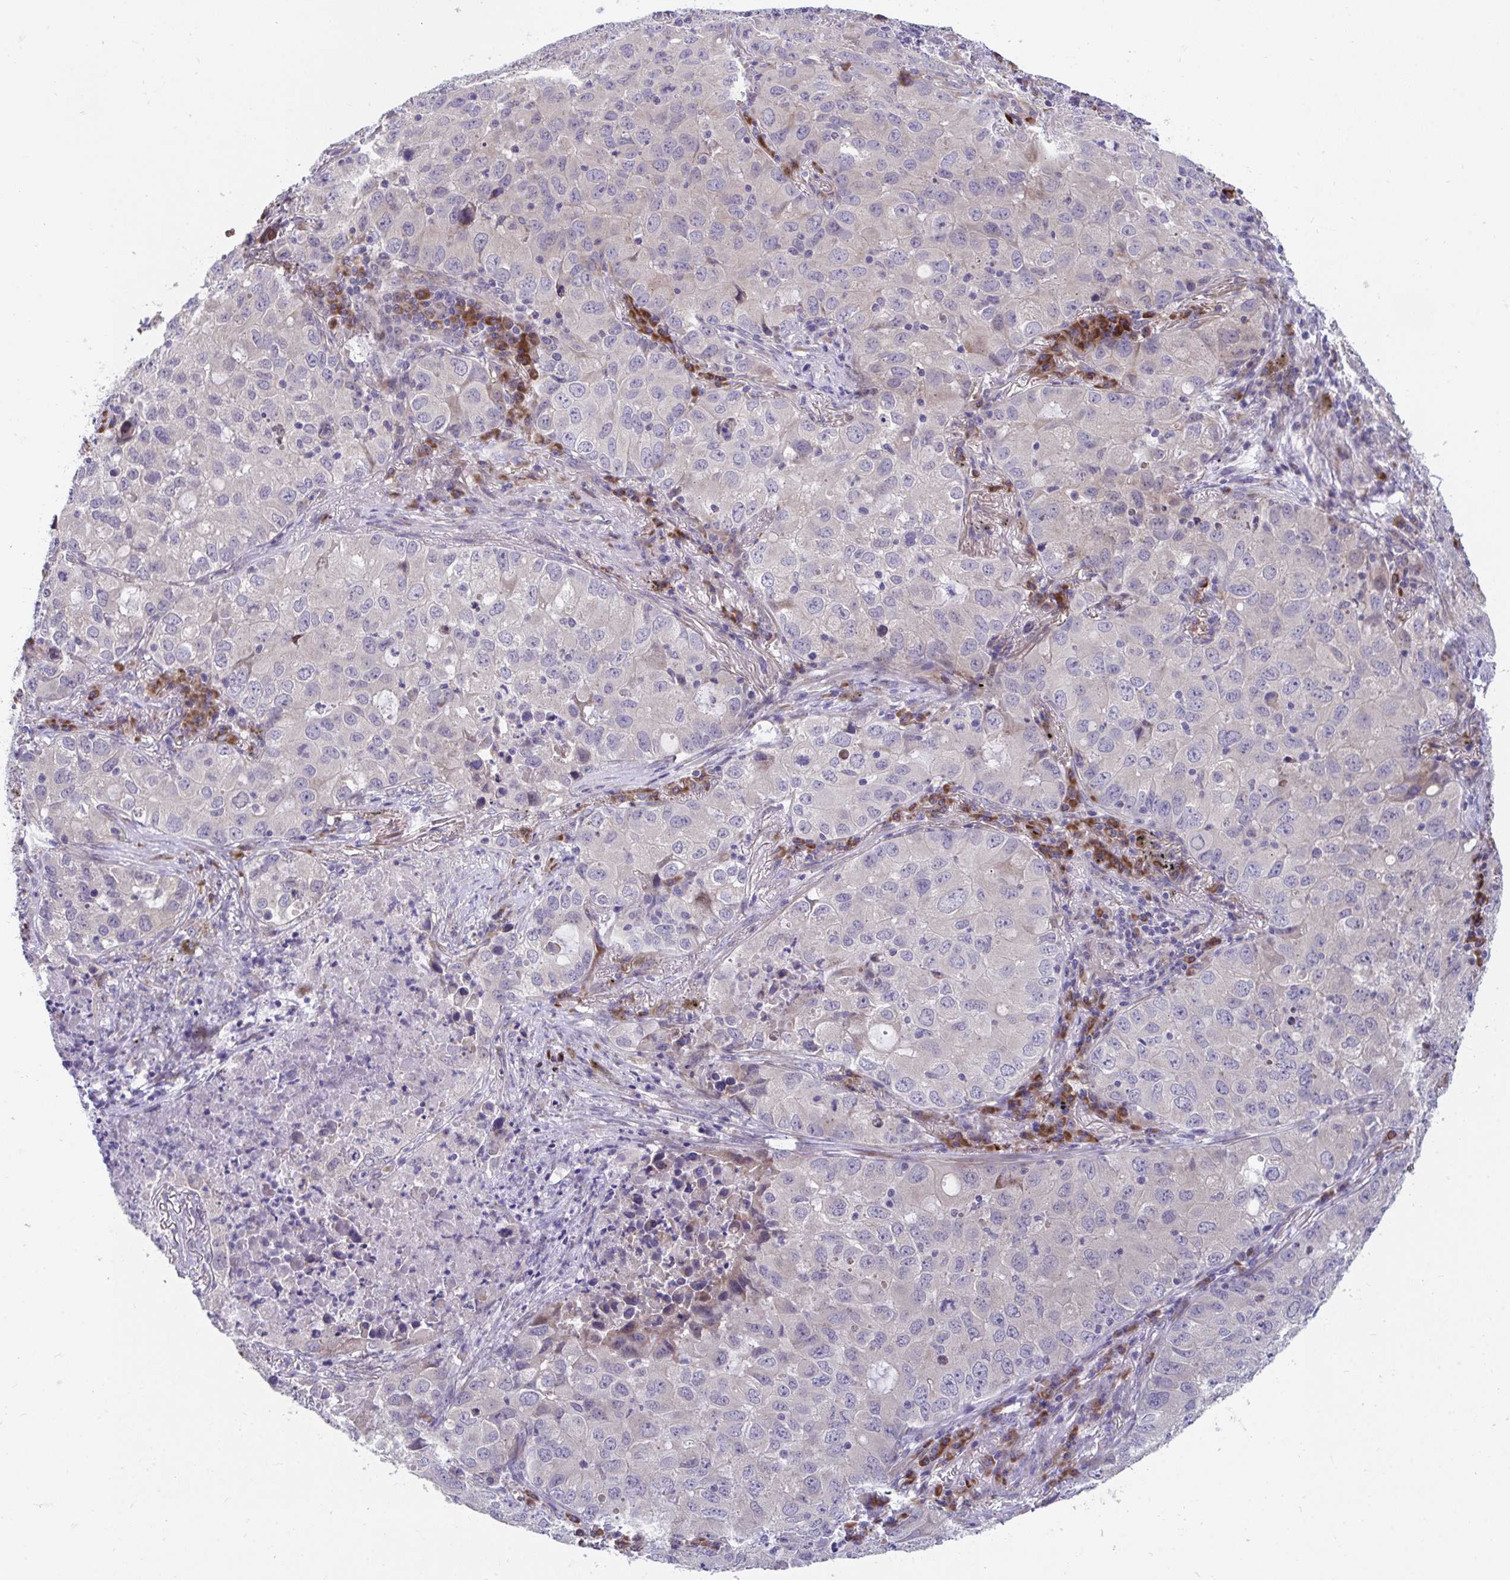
{"staining": {"intensity": "negative", "quantity": "none", "location": "none"}, "tissue": "lung cancer", "cell_type": "Tumor cells", "image_type": "cancer", "snomed": [{"axis": "morphology", "description": "Normal morphology"}, {"axis": "morphology", "description": "Adenocarcinoma, NOS"}, {"axis": "topography", "description": "Lymph node"}, {"axis": "topography", "description": "Lung"}], "caption": "Tumor cells are negative for protein expression in human lung adenocarcinoma.", "gene": "SUSD4", "patient": {"sex": "female", "age": 51}}